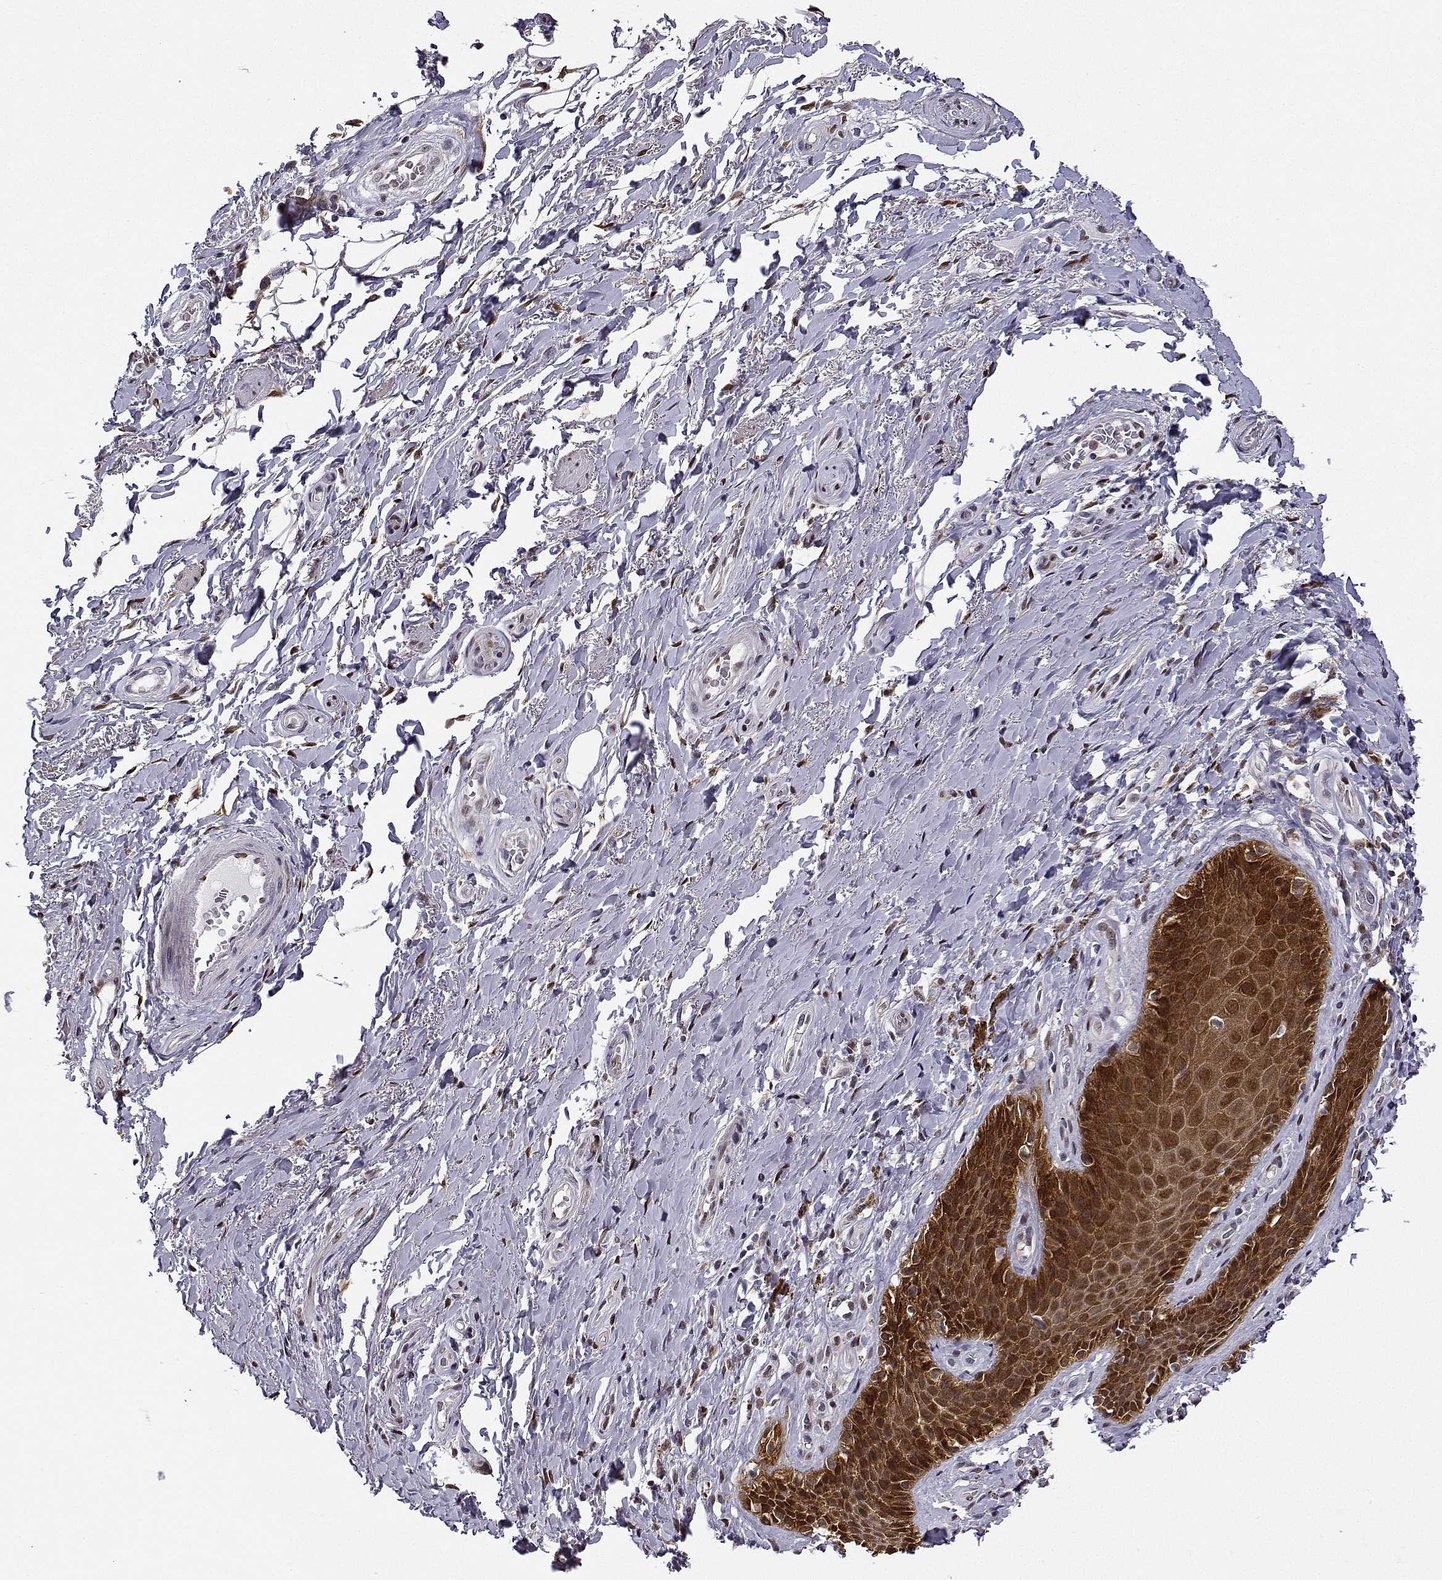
{"staining": {"intensity": "strong", "quantity": ">75%", "location": "nuclear"}, "tissue": "adipose tissue", "cell_type": "Adipocytes", "image_type": "normal", "snomed": [{"axis": "morphology", "description": "Normal tissue, NOS"}, {"axis": "topography", "description": "Anal"}, {"axis": "topography", "description": "Peripheral nerve tissue"}], "caption": "Protein analysis of unremarkable adipose tissue demonstrates strong nuclear expression in approximately >75% of adipocytes. Using DAB (3,3'-diaminobenzidine) (brown) and hematoxylin (blue) stains, captured at high magnification using brightfield microscopy.", "gene": "PHGDH", "patient": {"sex": "male", "age": 53}}